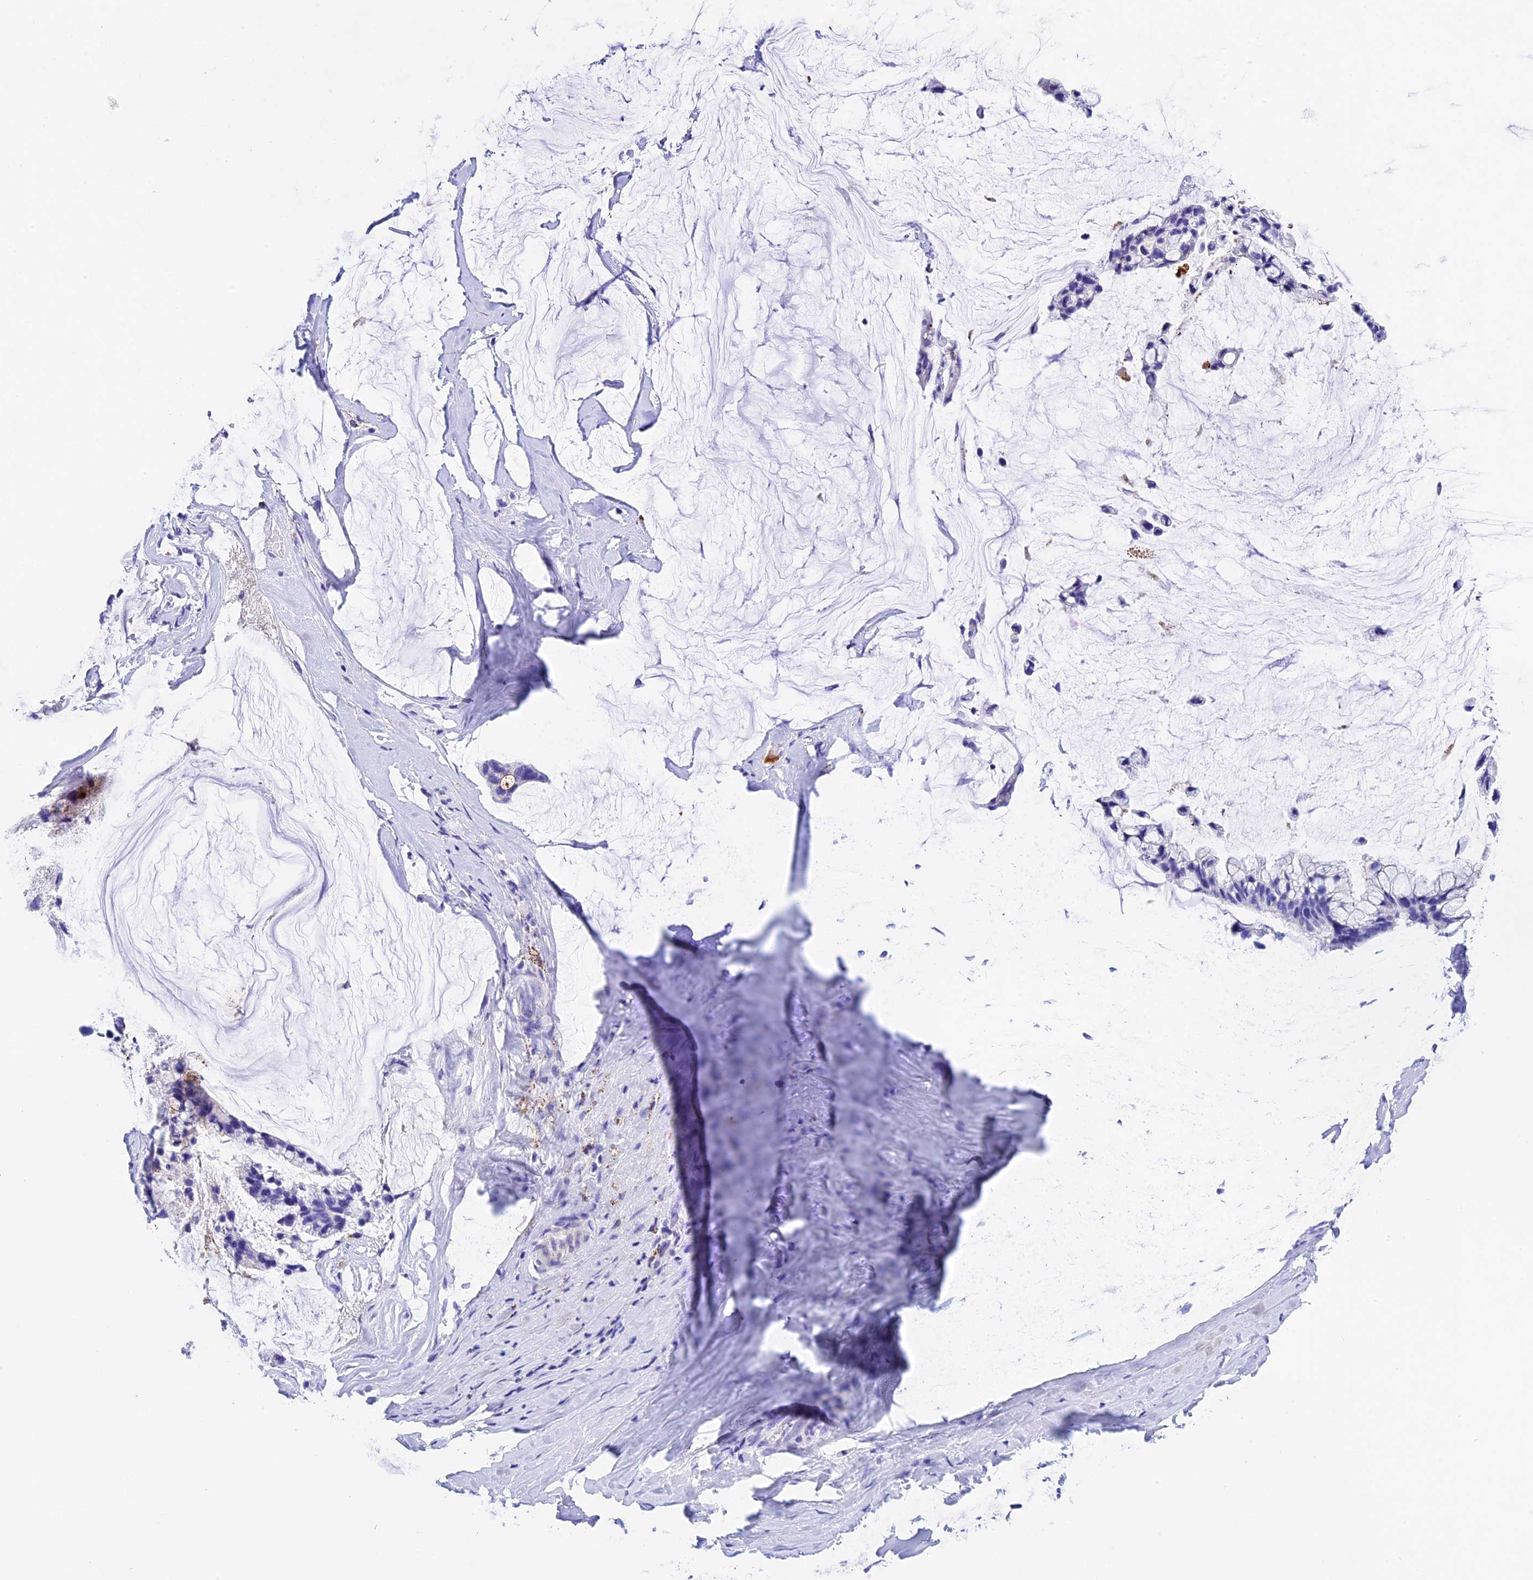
{"staining": {"intensity": "negative", "quantity": "none", "location": "none"}, "tissue": "ovarian cancer", "cell_type": "Tumor cells", "image_type": "cancer", "snomed": [{"axis": "morphology", "description": "Cystadenocarcinoma, mucinous, NOS"}, {"axis": "topography", "description": "Ovary"}], "caption": "A high-resolution photomicrograph shows immunohistochemistry (IHC) staining of ovarian cancer, which demonstrates no significant staining in tumor cells. (DAB IHC with hematoxylin counter stain).", "gene": "PSG11", "patient": {"sex": "female", "age": 39}}